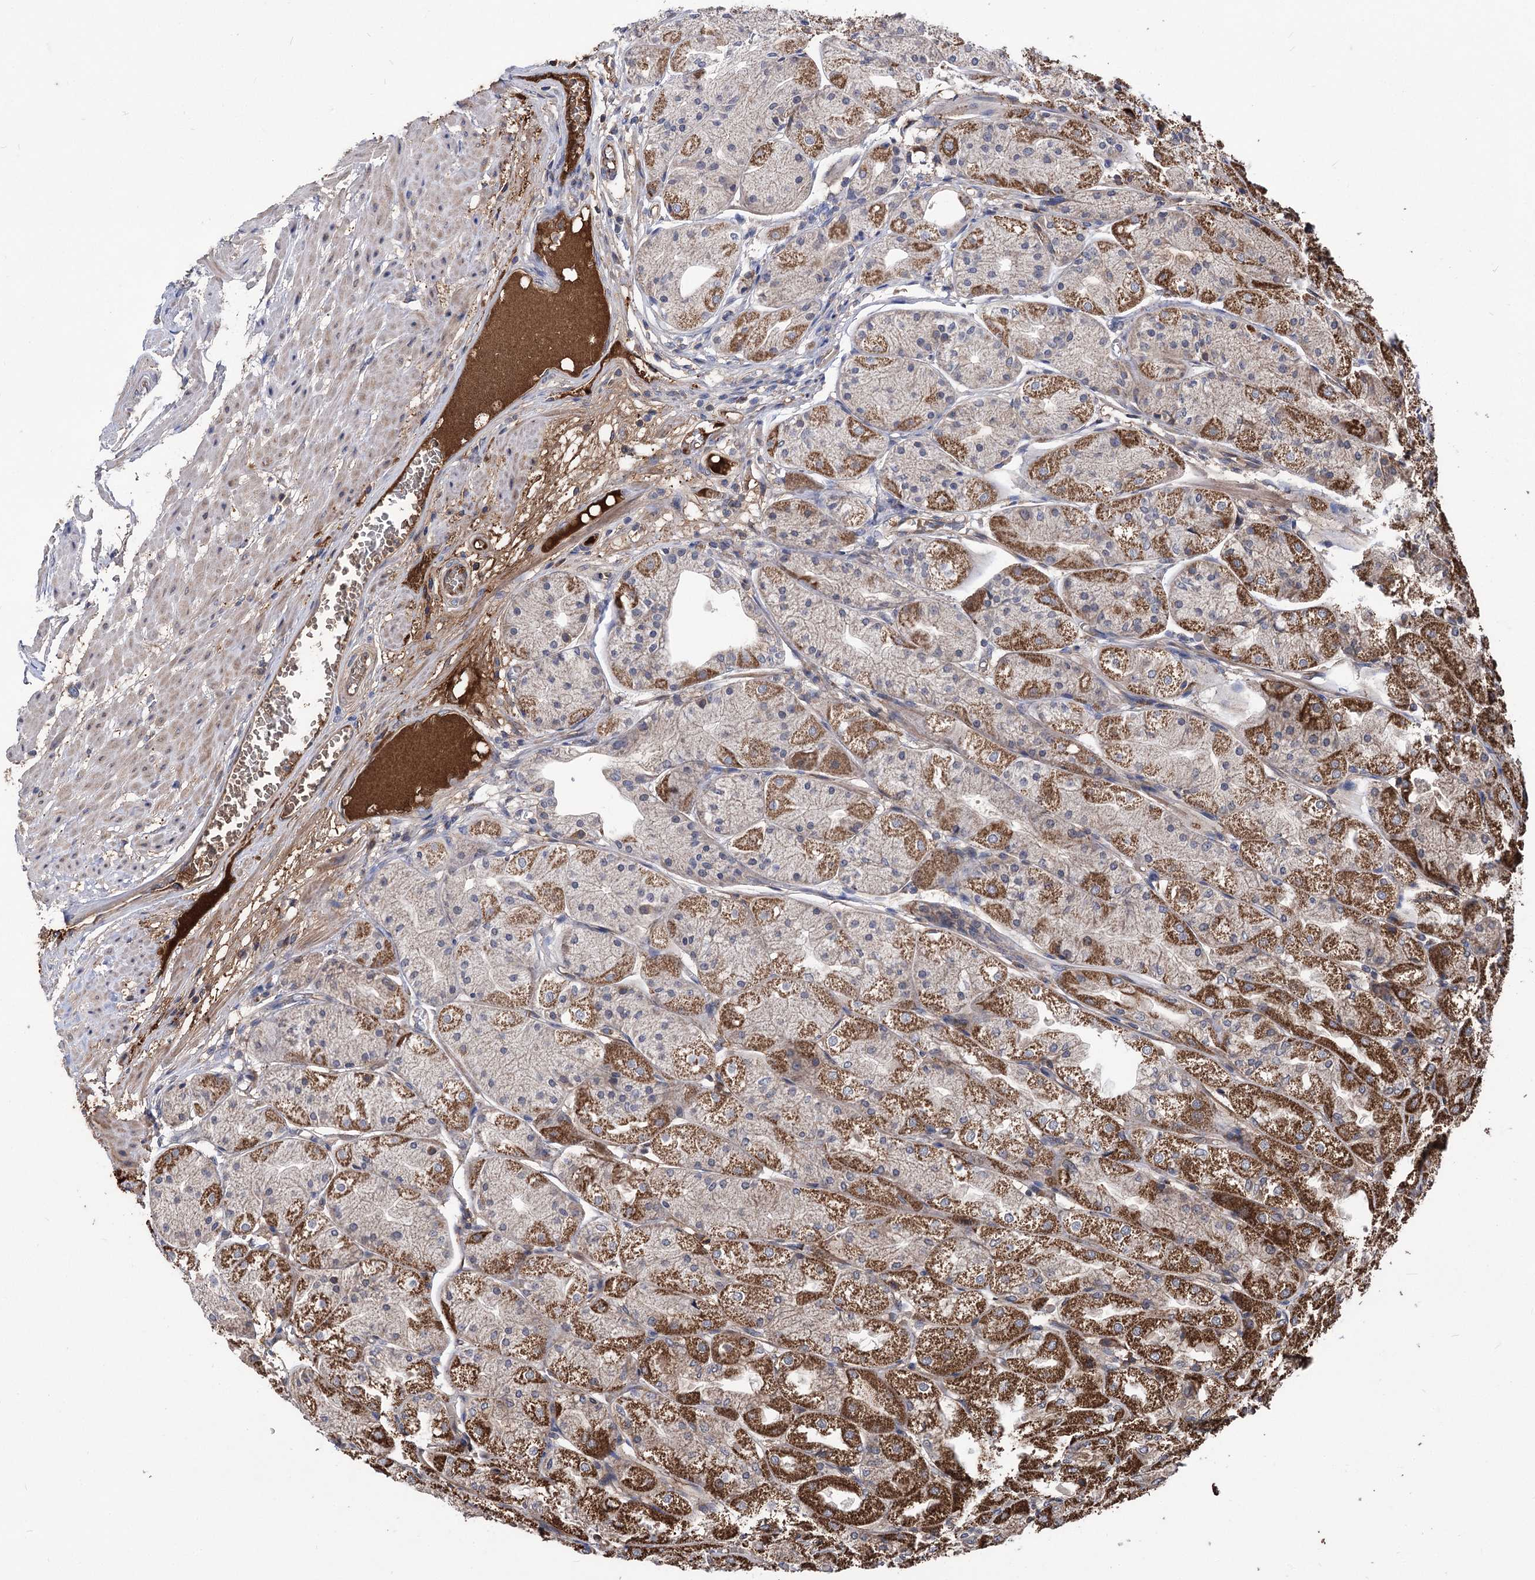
{"staining": {"intensity": "strong", "quantity": "25%-75%", "location": "cytoplasmic/membranous"}, "tissue": "stomach", "cell_type": "Glandular cells", "image_type": "normal", "snomed": [{"axis": "morphology", "description": "Normal tissue, NOS"}, {"axis": "topography", "description": "Stomach, upper"}], "caption": "Normal stomach was stained to show a protein in brown. There is high levels of strong cytoplasmic/membranous staining in approximately 25%-75% of glandular cells.", "gene": "RASSF3", "patient": {"sex": "male", "age": 72}}